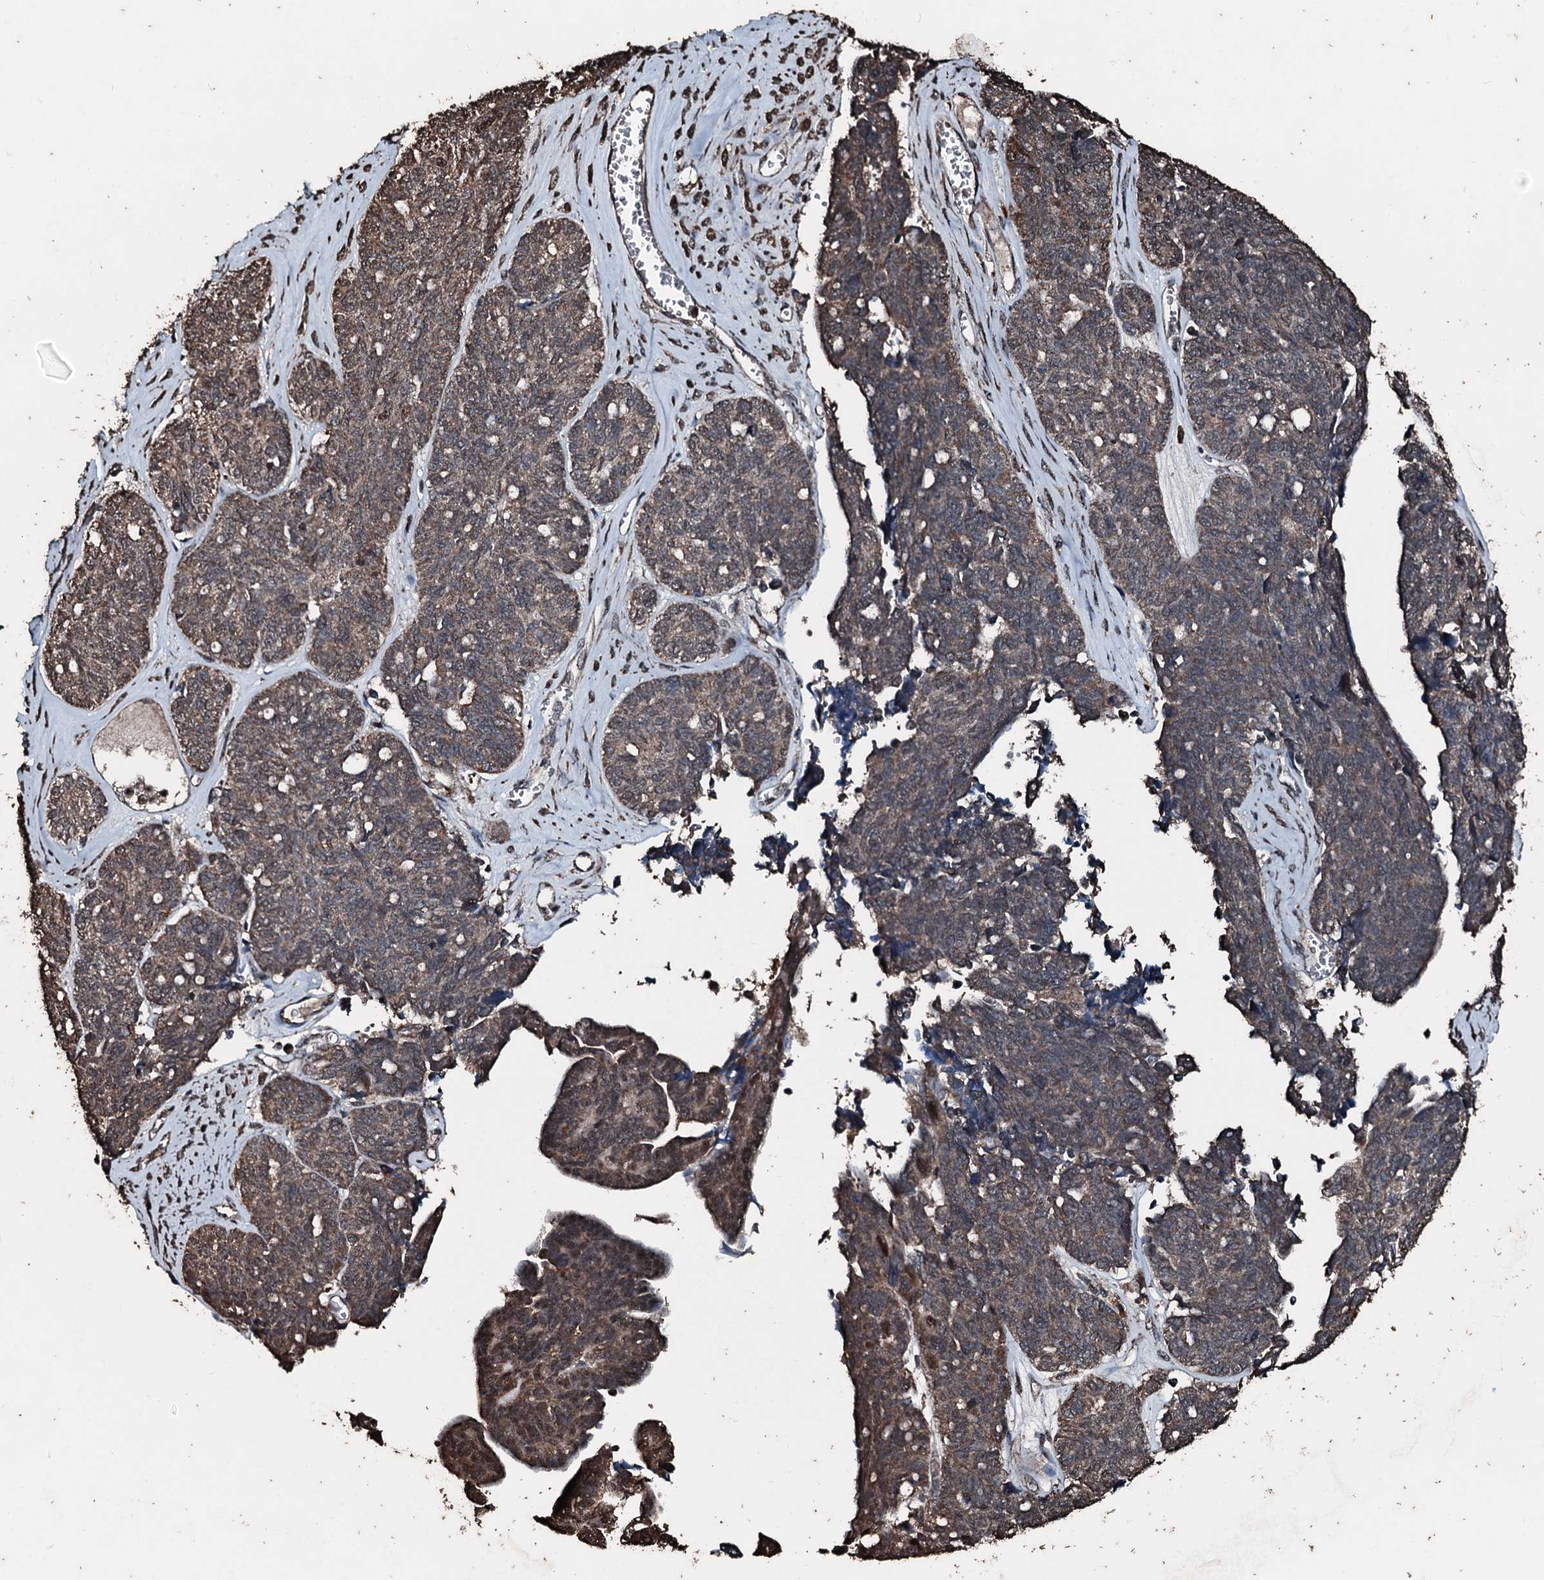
{"staining": {"intensity": "weak", "quantity": "25%-75%", "location": "cytoplasmic/membranous"}, "tissue": "ovarian cancer", "cell_type": "Tumor cells", "image_type": "cancer", "snomed": [{"axis": "morphology", "description": "Cystadenocarcinoma, serous, NOS"}, {"axis": "topography", "description": "Ovary"}], "caption": "This photomicrograph demonstrates ovarian cancer stained with IHC to label a protein in brown. The cytoplasmic/membranous of tumor cells show weak positivity for the protein. Nuclei are counter-stained blue.", "gene": "FAAP24", "patient": {"sex": "female", "age": 79}}